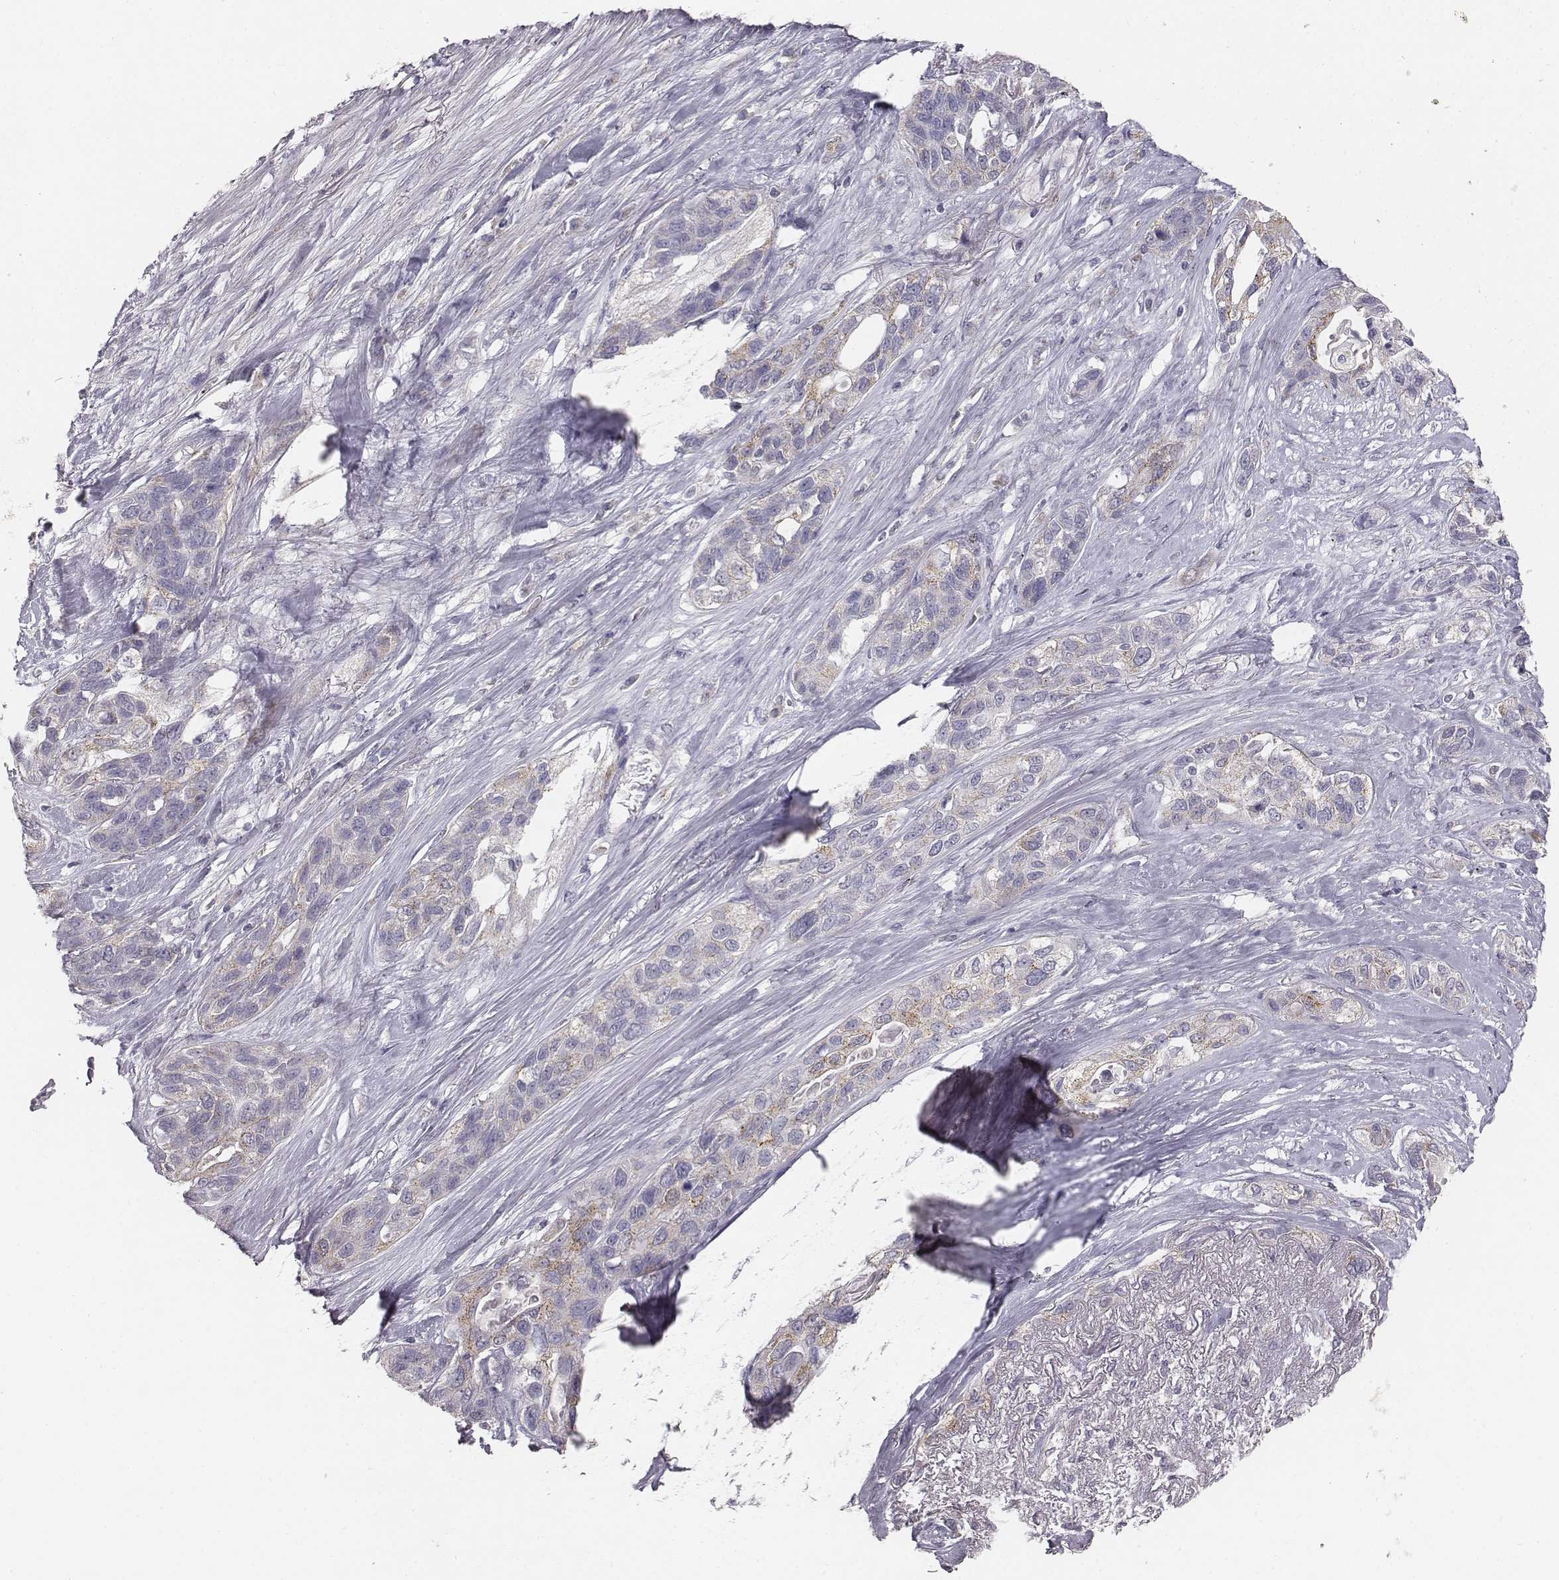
{"staining": {"intensity": "negative", "quantity": "none", "location": "none"}, "tissue": "lung cancer", "cell_type": "Tumor cells", "image_type": "cancer", "snomed": [{"axis": "morphology", "description": "Squamous cell carcinoma, NOS"}, {"axis": "topography", "description": "Lung"}], "caption": "The image exhibits no significant expression in tumor cells of lung cancer.", "gene": "ABCD3", "patient": {"sex": "female", "age": 70}}